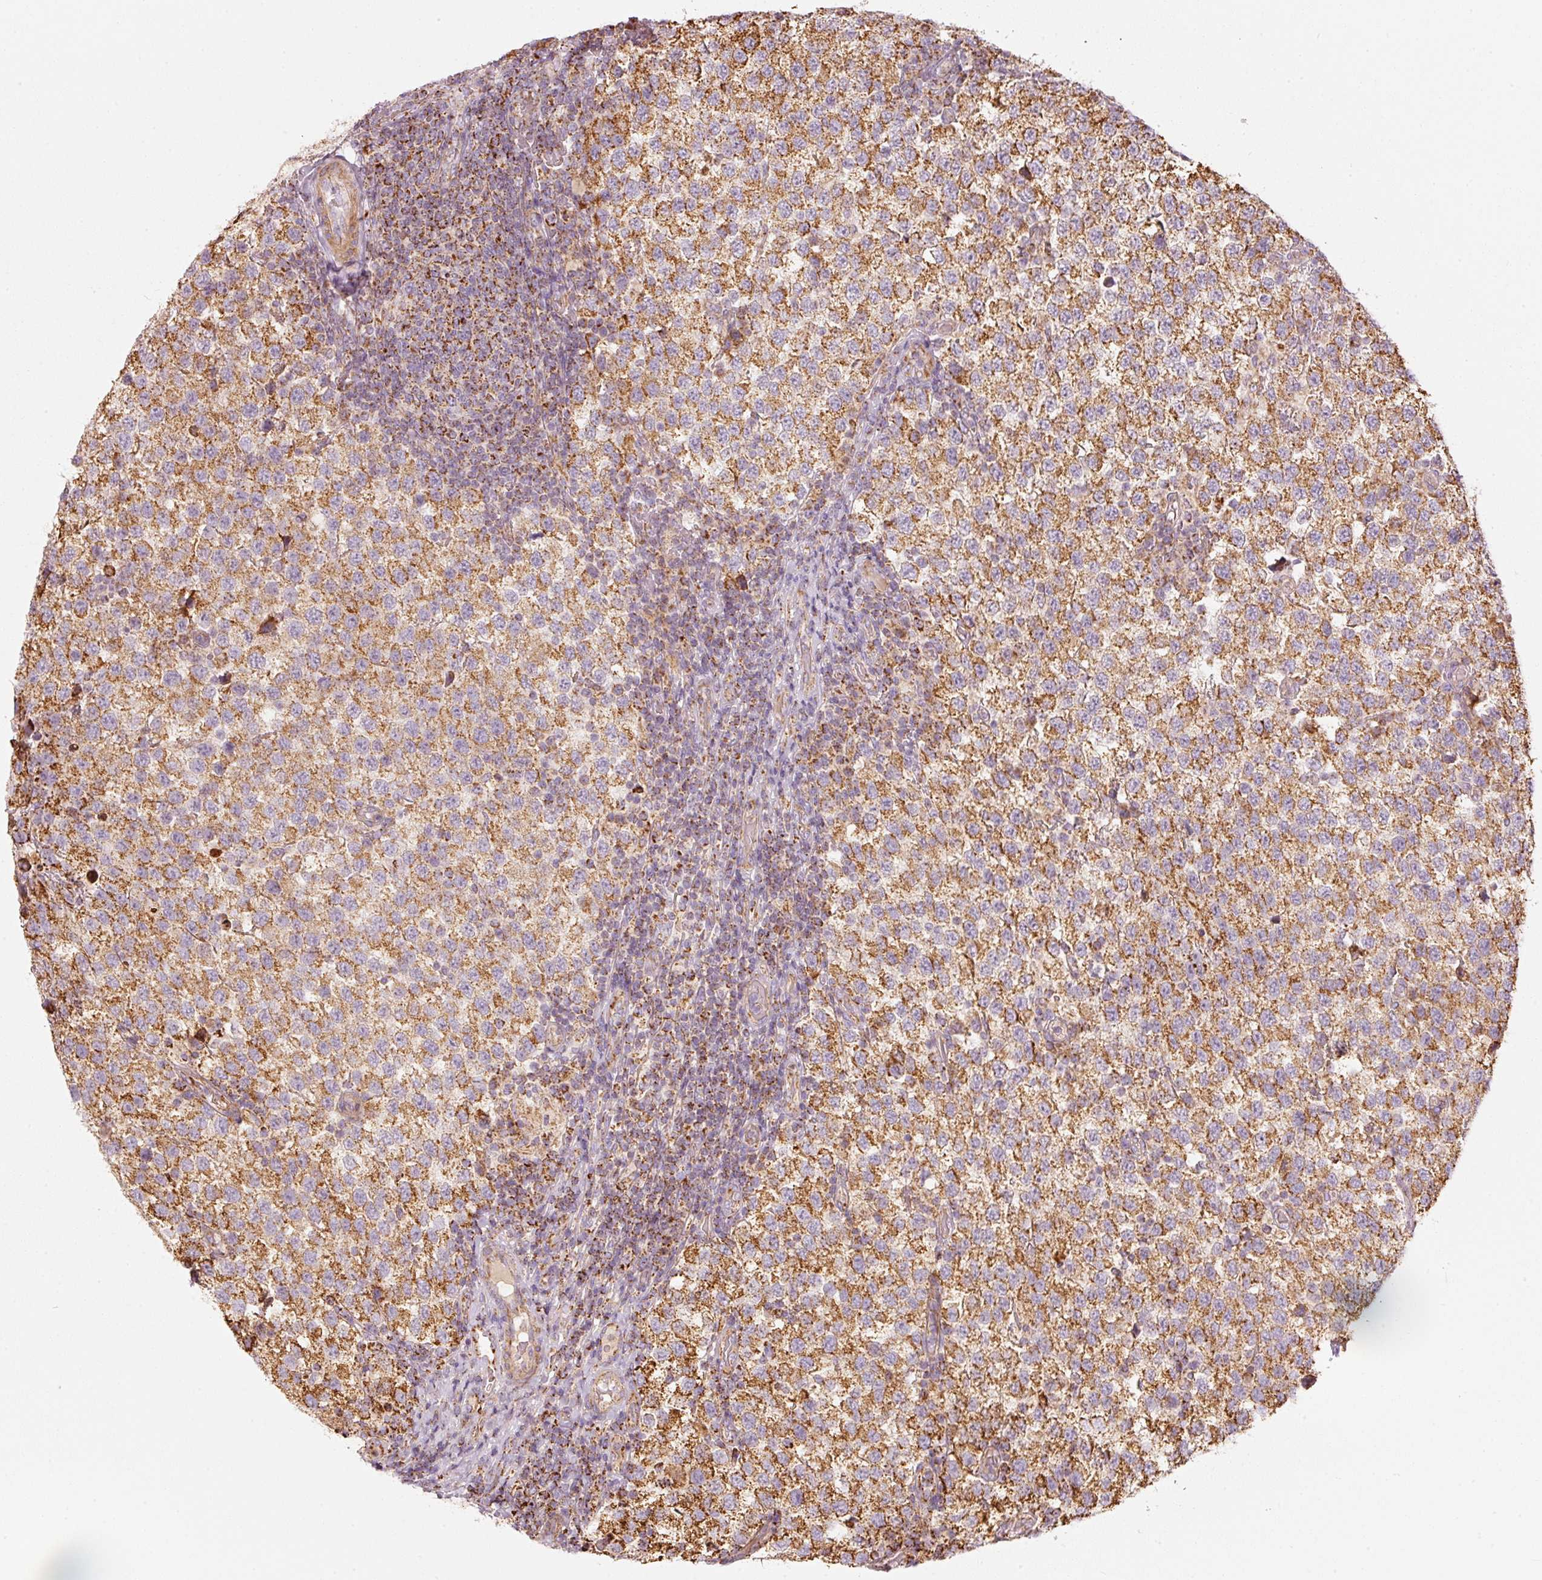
{"staining": {"intensity": "strong", "quantity": ">75%", "location": "cytoplasmic/membranous"}, "tissue": "testis cancer", "cell_type": "Tumor cells", "image_type": "cancer", "snomed": [{"axis": "morphology", "description": "Seminoma, NOS"}, {"axis": "topography", "description": "Testis"}], "caption": "Immunohistochemical staining of seminoma (testis) exhibits strong cytoplasmic/membranous protein expression in about >75% of tumor cells. The staining was performed using DAB (3,3'-diaminobenzidine) to visualize the protein expression in brown, while the nuclei were stained in blue with hematoxylin (Magnification: 20x).", "gene": "C17orf98", "patient": {"sex": "male", "age": 34}}